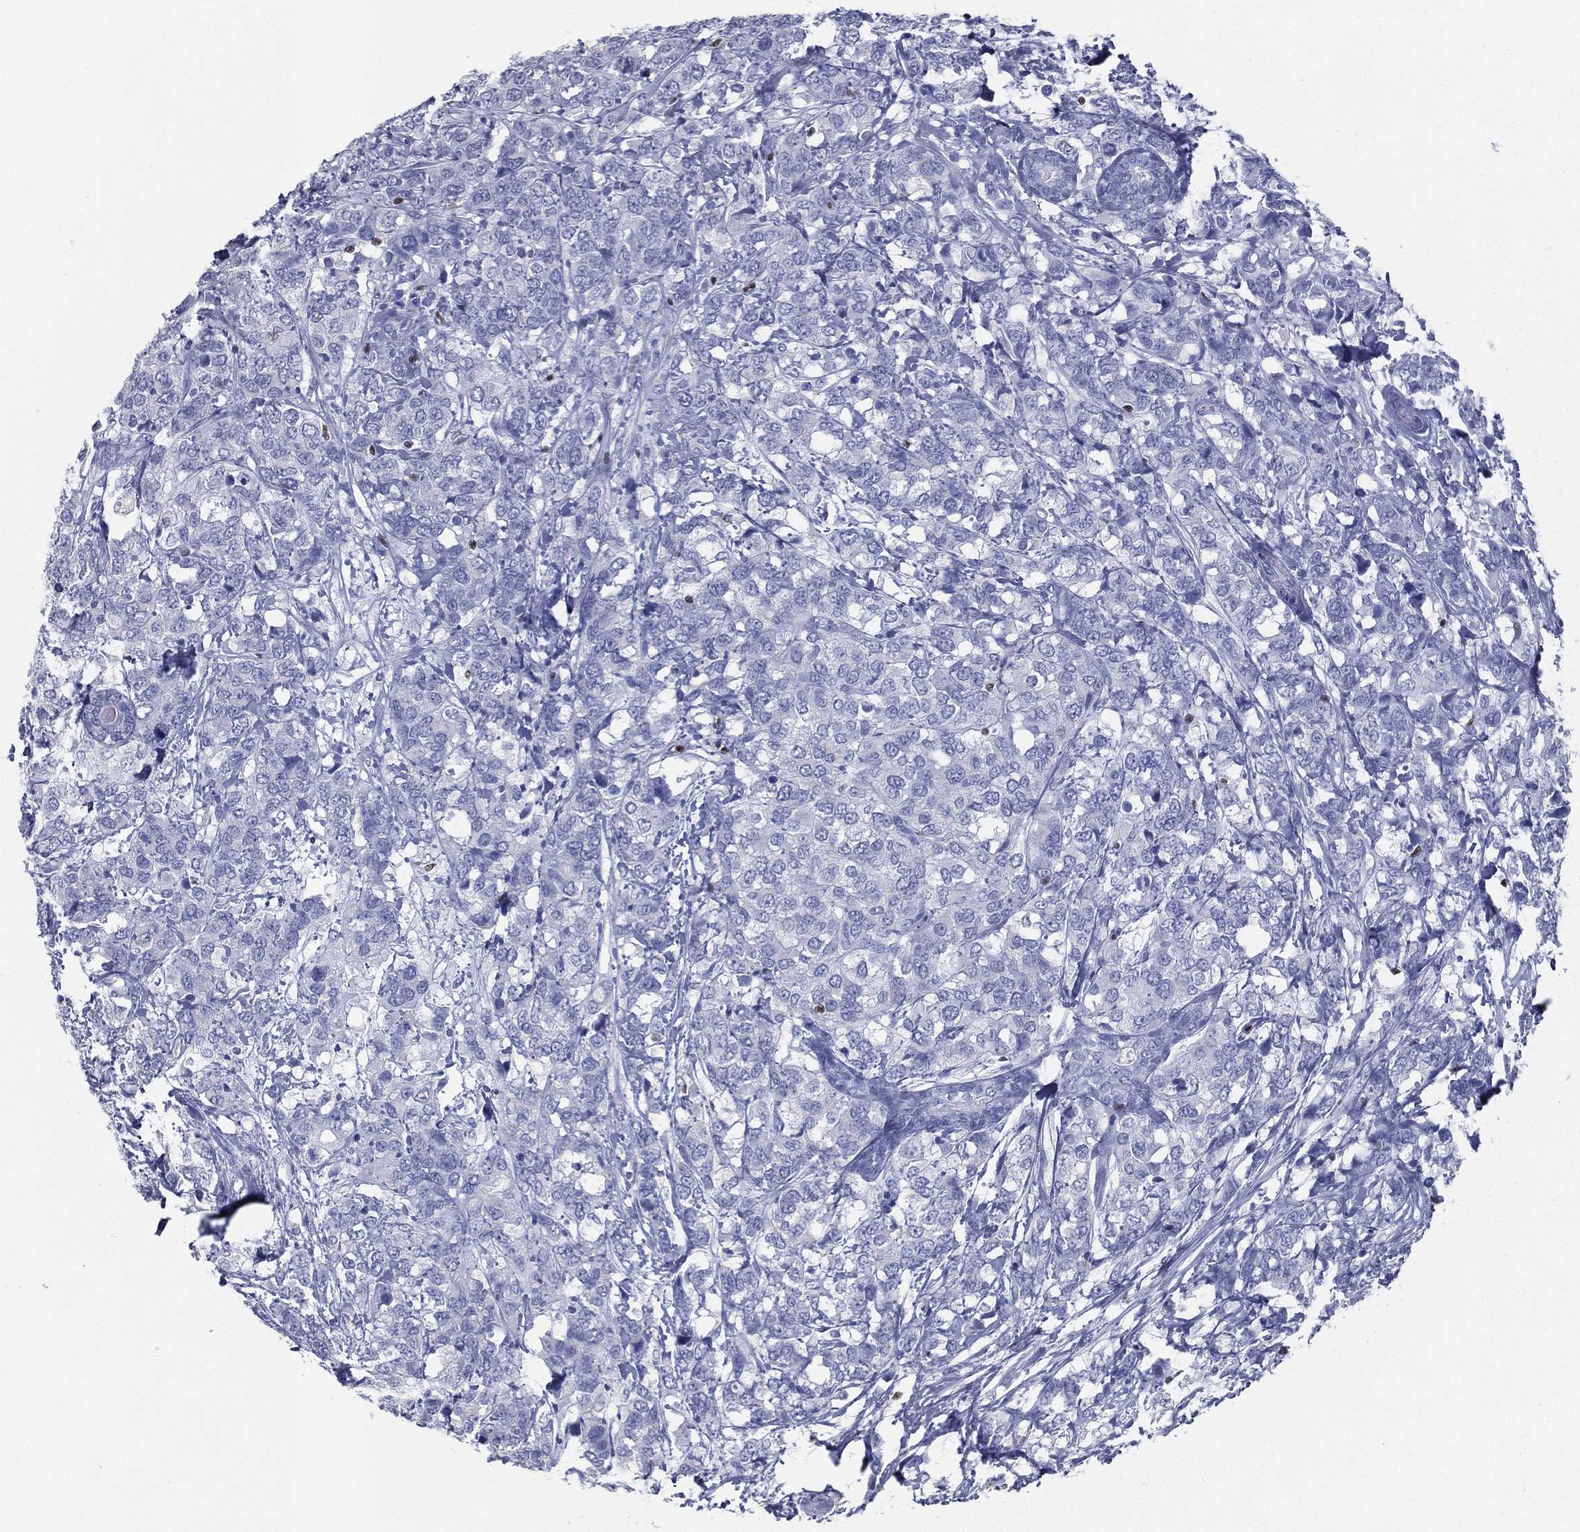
{"staining": {"intensity": "negative", "quantity": "none", "location": "none"}, "tissue": "breast cancer", "cell_type": "Tumor cells", "image_type": "cancer", "snomed": [{"axis": "morphology", "description": "Lobular carcinoma"}, {"axis": "topography", "description": "Breast"}], "caption": "Immunohistochemistry (IHC) of lobular carcinoma (breast) demonstrates no expression in tumor cells.", "gene": "PYHIN1", "patient": {"sex": "female", "age": 59}}